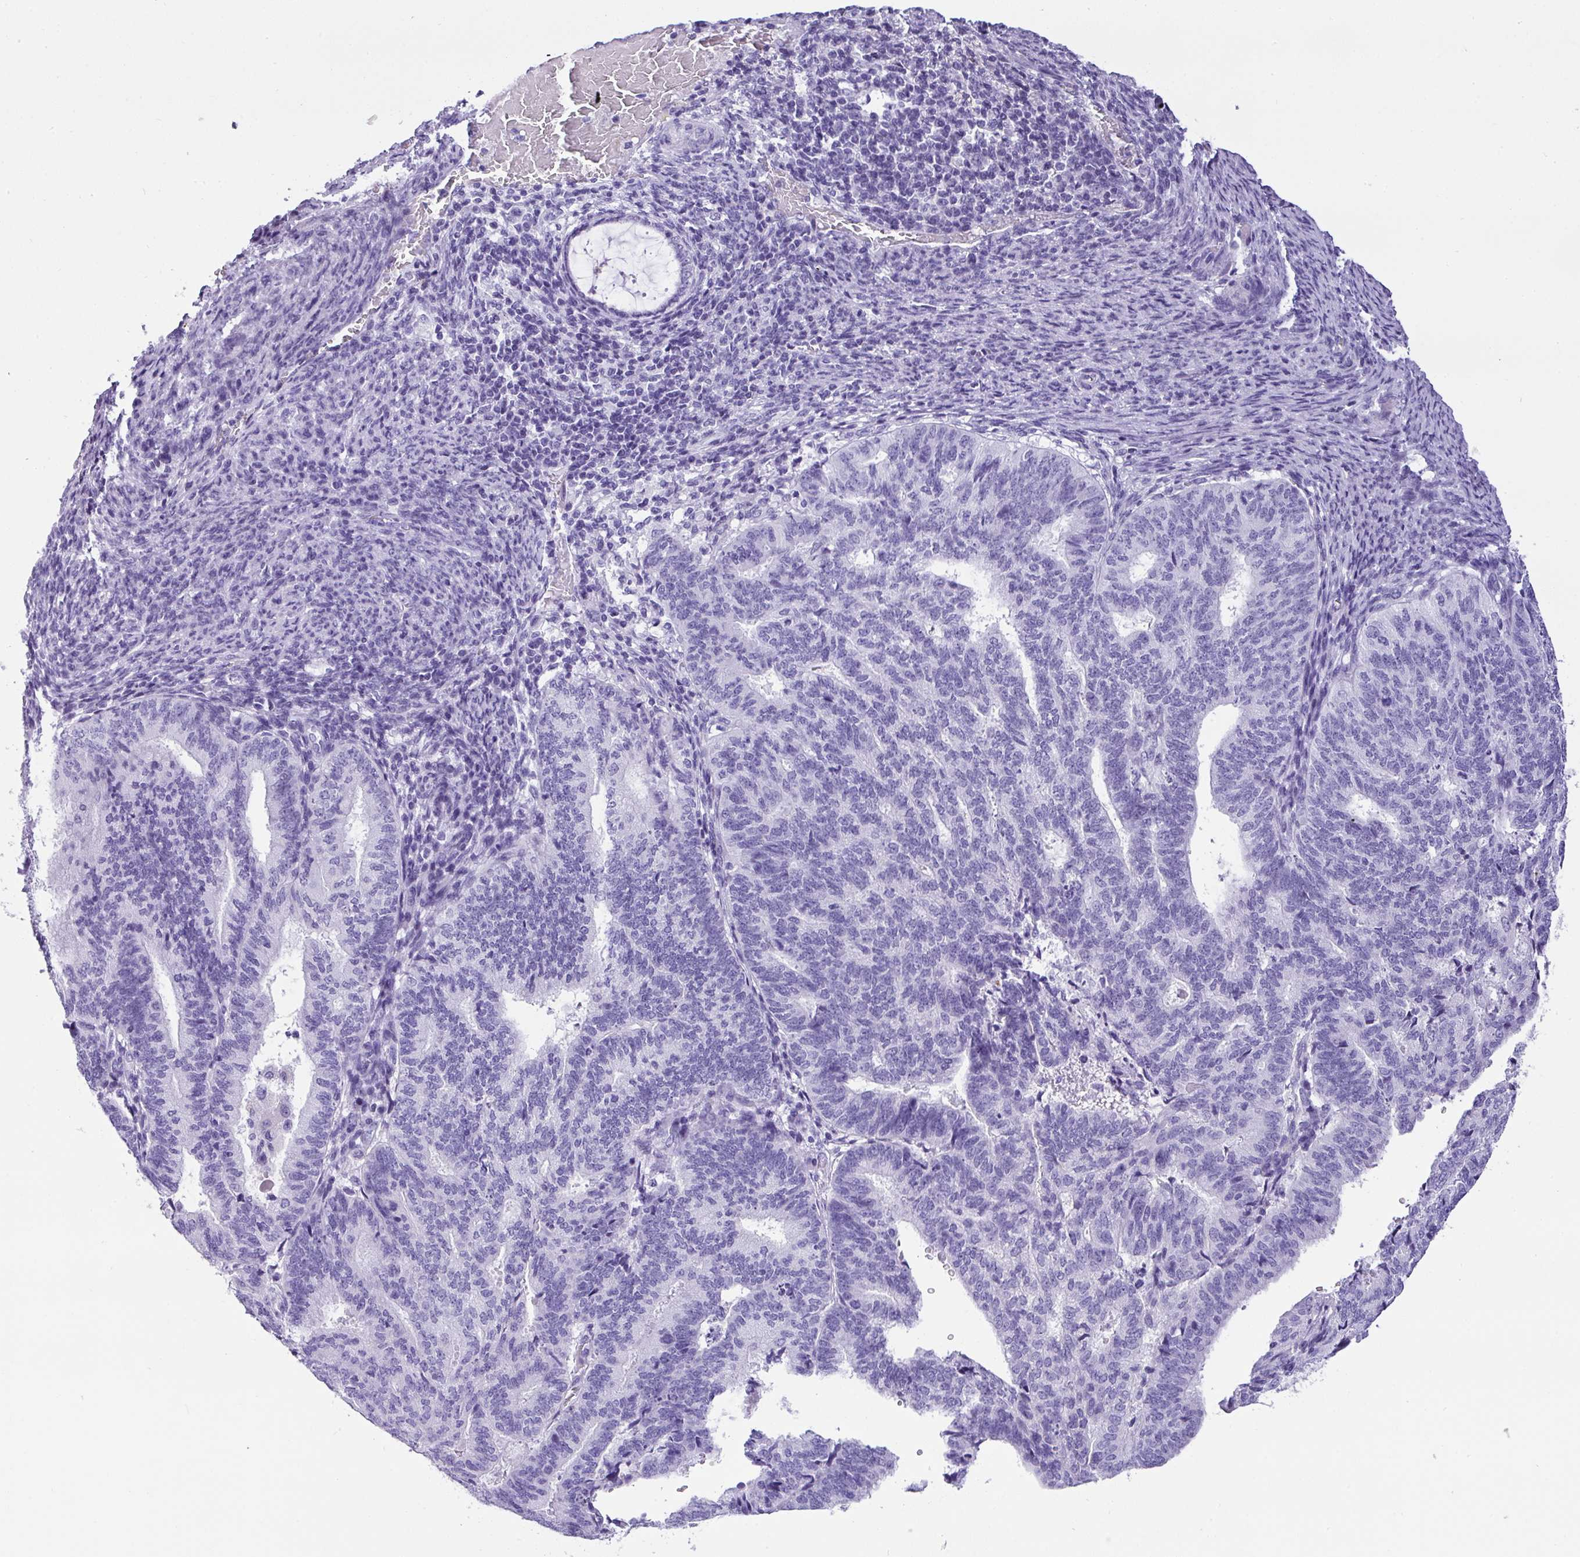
{"staining": {"intensity": "negative", "quantity": "none", "location": "none"}, "tissue": "endometrial cancer", "cell_type": "Tumor cells", "image_type": "cancer", "snomed": [{"axis": "morphology", "description": "Adenocarcinoma, NOS"}, {"axis": "topography", "description": "Endometrium"}], "caption": "Endometrial adenocarcinoma stained for a protein using IHC reveals no staining tumor cells.", "gene": "MUC21", "patient": {"sex": "female", "age": 70}}